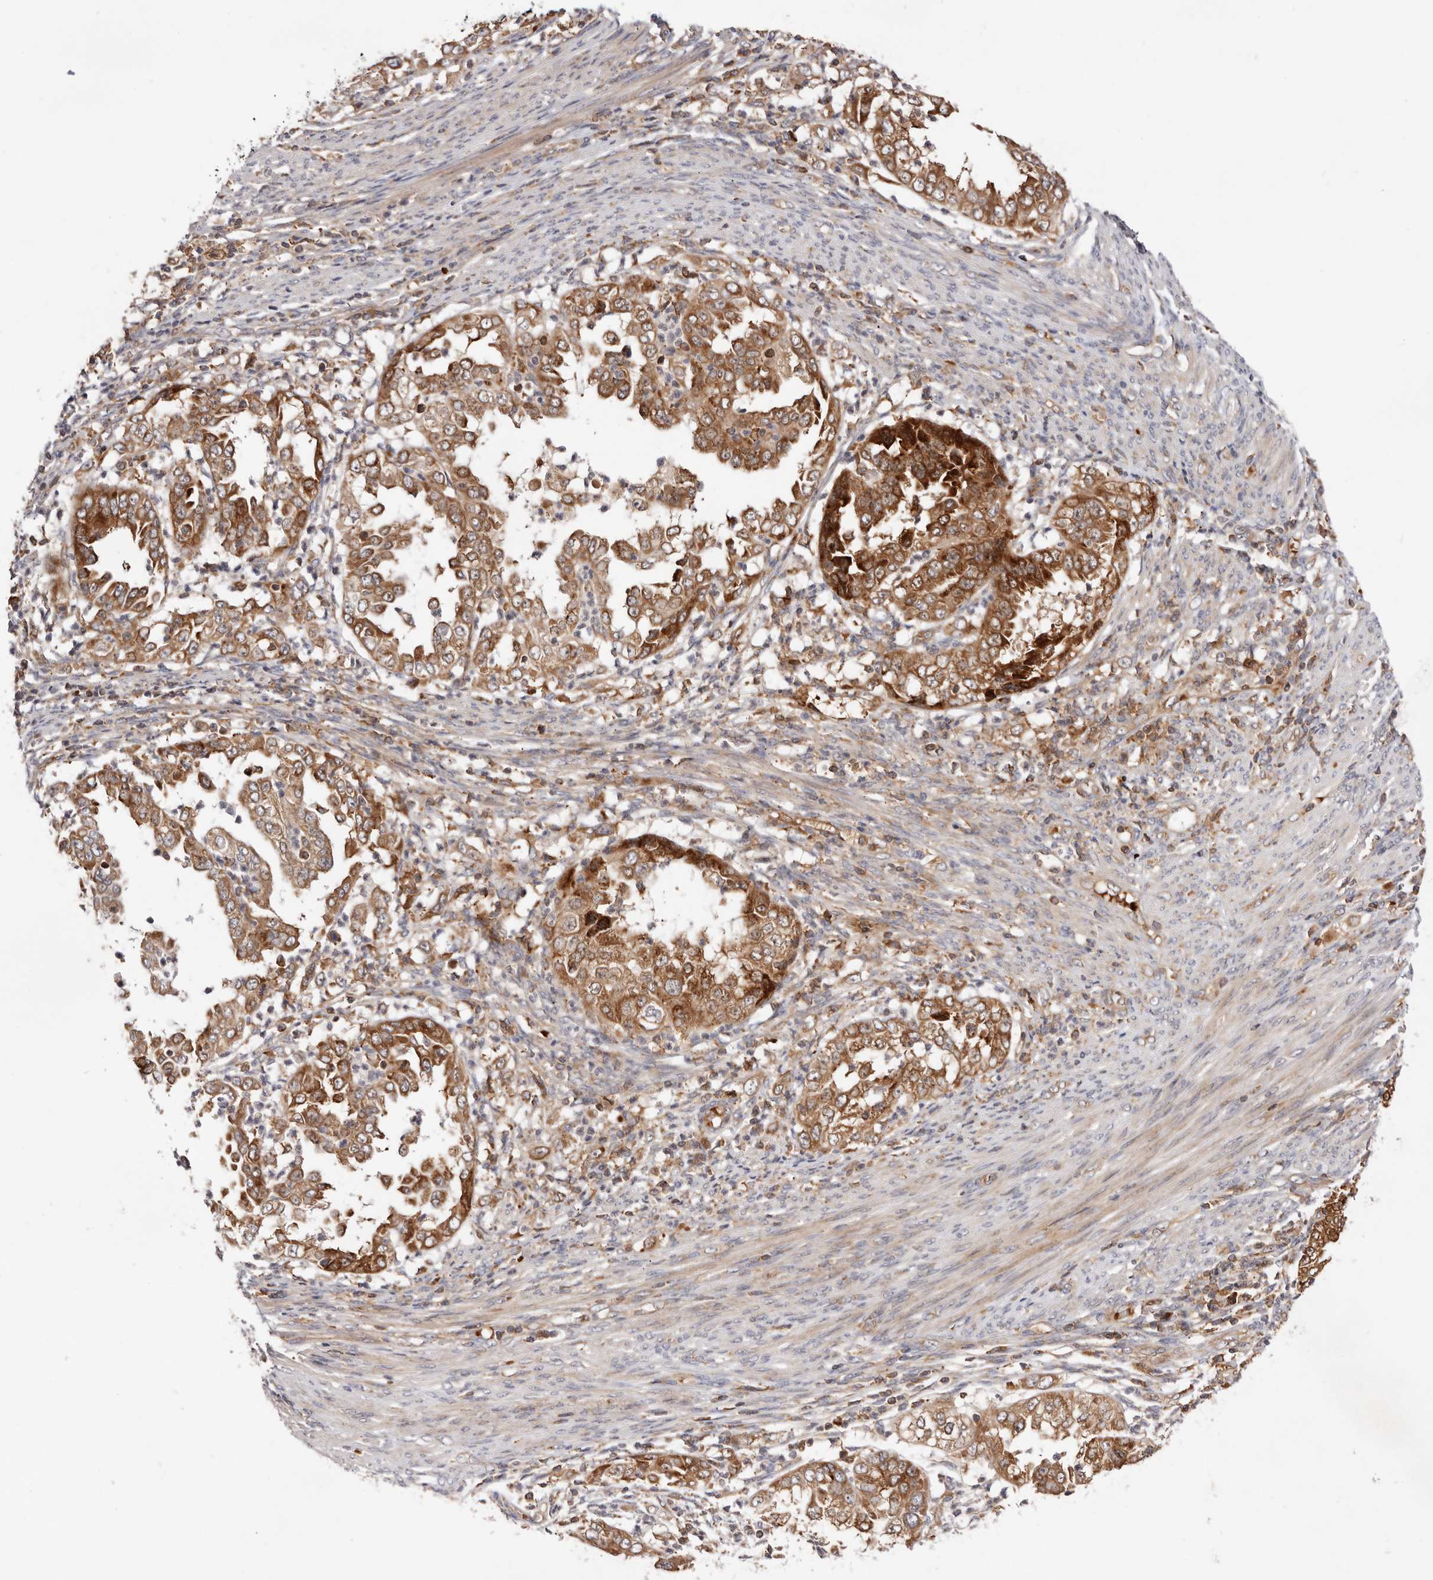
{"staining": {"intensity": "moderate", "quantity": ">75%", "location": "cytoplasmic/membranous"}, "tissue": "endometrial cancer", "cell_type": "Tumor cells", "image_type": "cancer", "snomed": [{"axis": "morphology", "description": "Adenocarcinoma, NOS"}, {"axis": "topography", "description": "Endometrium"}], "caption": "Protein staining displays moderate cytoplasmic/membranous staining in approximately >75% of tumor cells in endometrial cancer (adenocarcinoma). The staining was performed using DAB, with brown indicating positive protein expression. Nuclei are stained blue with hematoxylin.", "gene": "RNF213", "patient": {"sex": "female", "age": 85}}